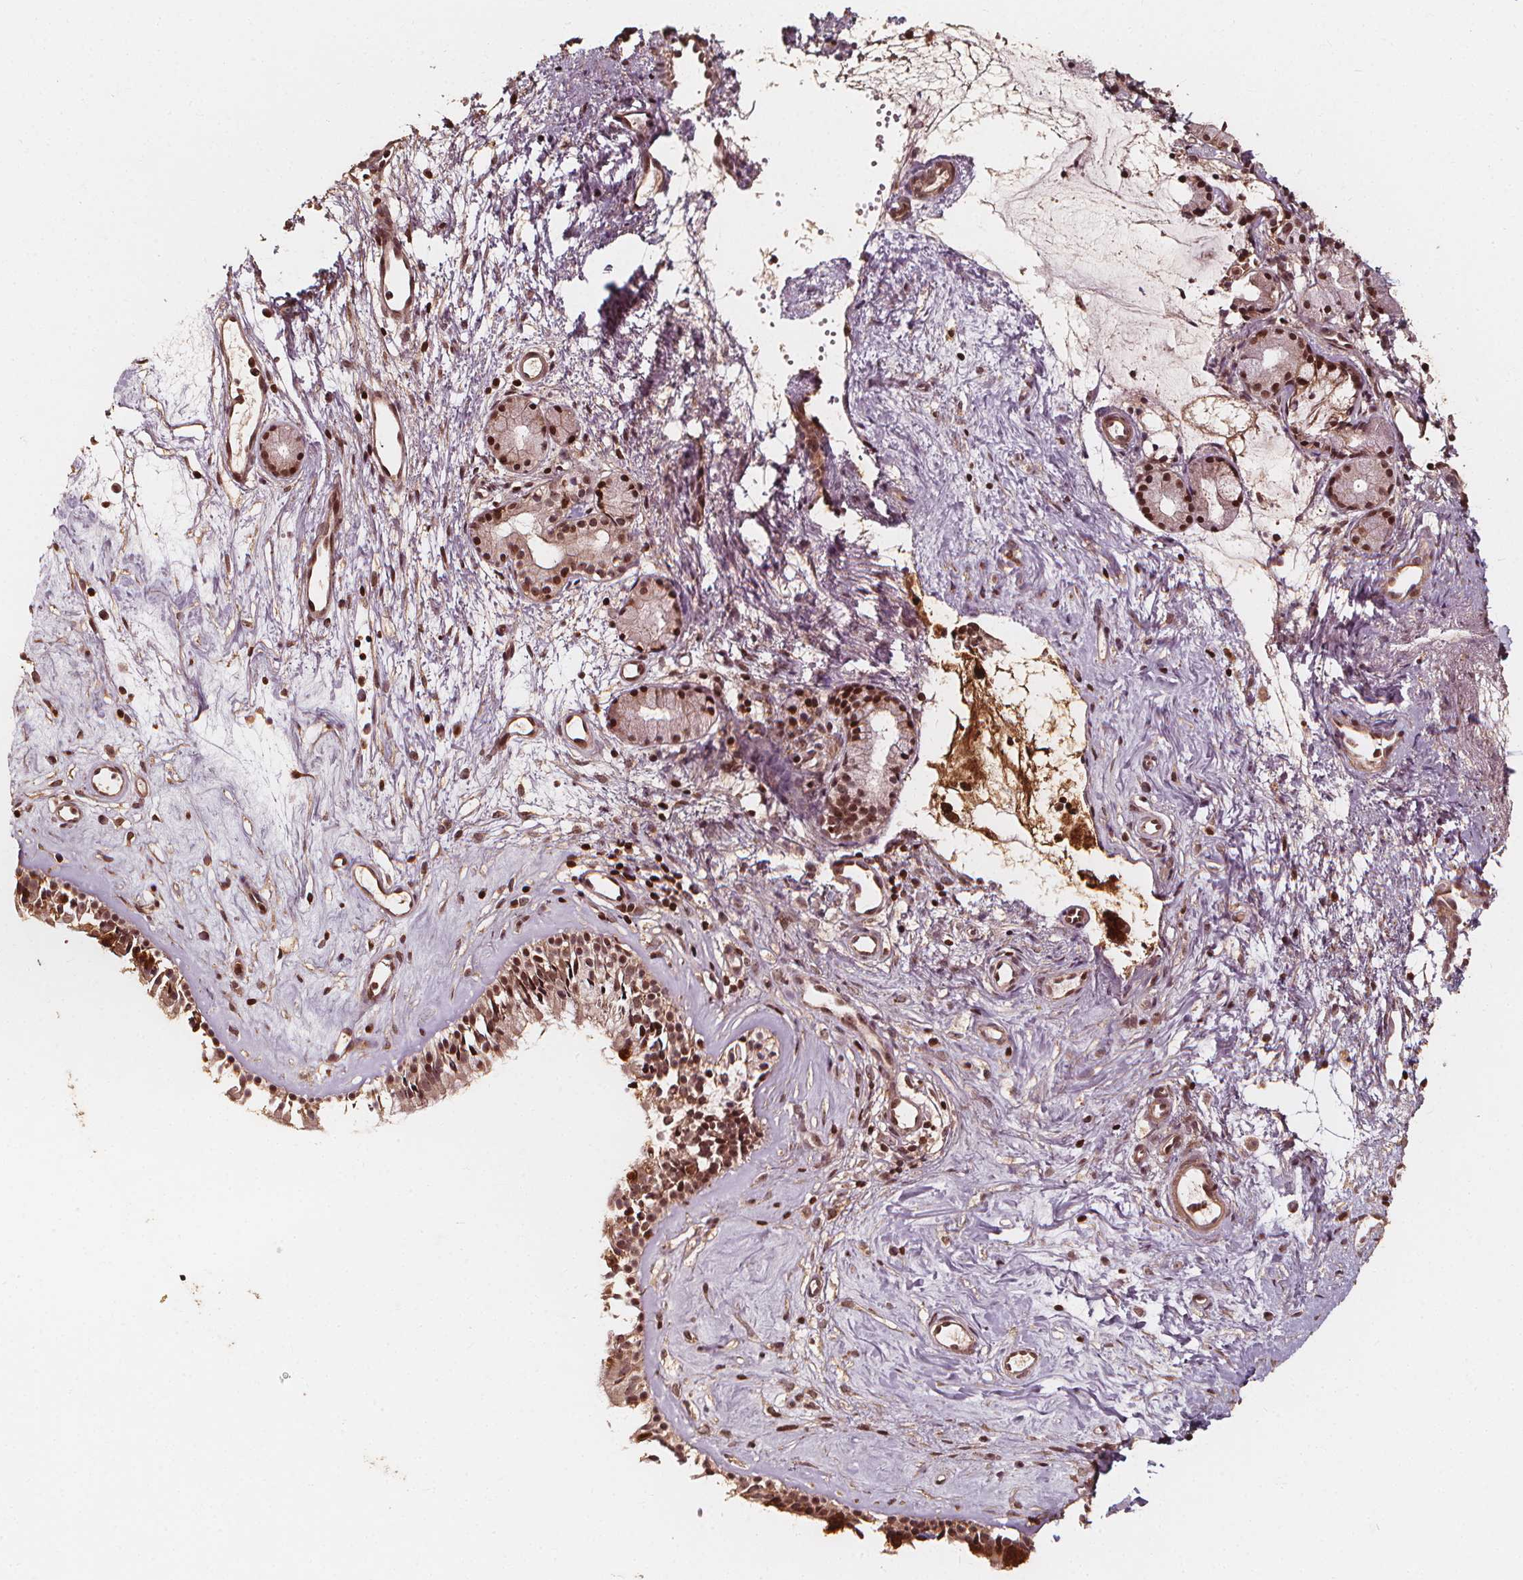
{"staining": {"intensity": "strong", "quantity": ">75%", "location": "cytoplasmic/membranous,nuclear"}, "tissue": "nasopharynx", "cell_type": "Respiratory epithelial cells", "image_type": "normal", "snomed": [{"axis": "morphology", "description": "Normal tissue, NOS"}, {"axis": "topography", "description": "Nasopharynx"}], "caption": "Benign nasopharynx was stained to show a protein in brown. There is high levels of strong cytoplasmic/membranous,nuclear staining in about >75% of respiratory epithelial cells.", "gene": "EXOSC9", "patient": {"sex": "female", "age": 52}}